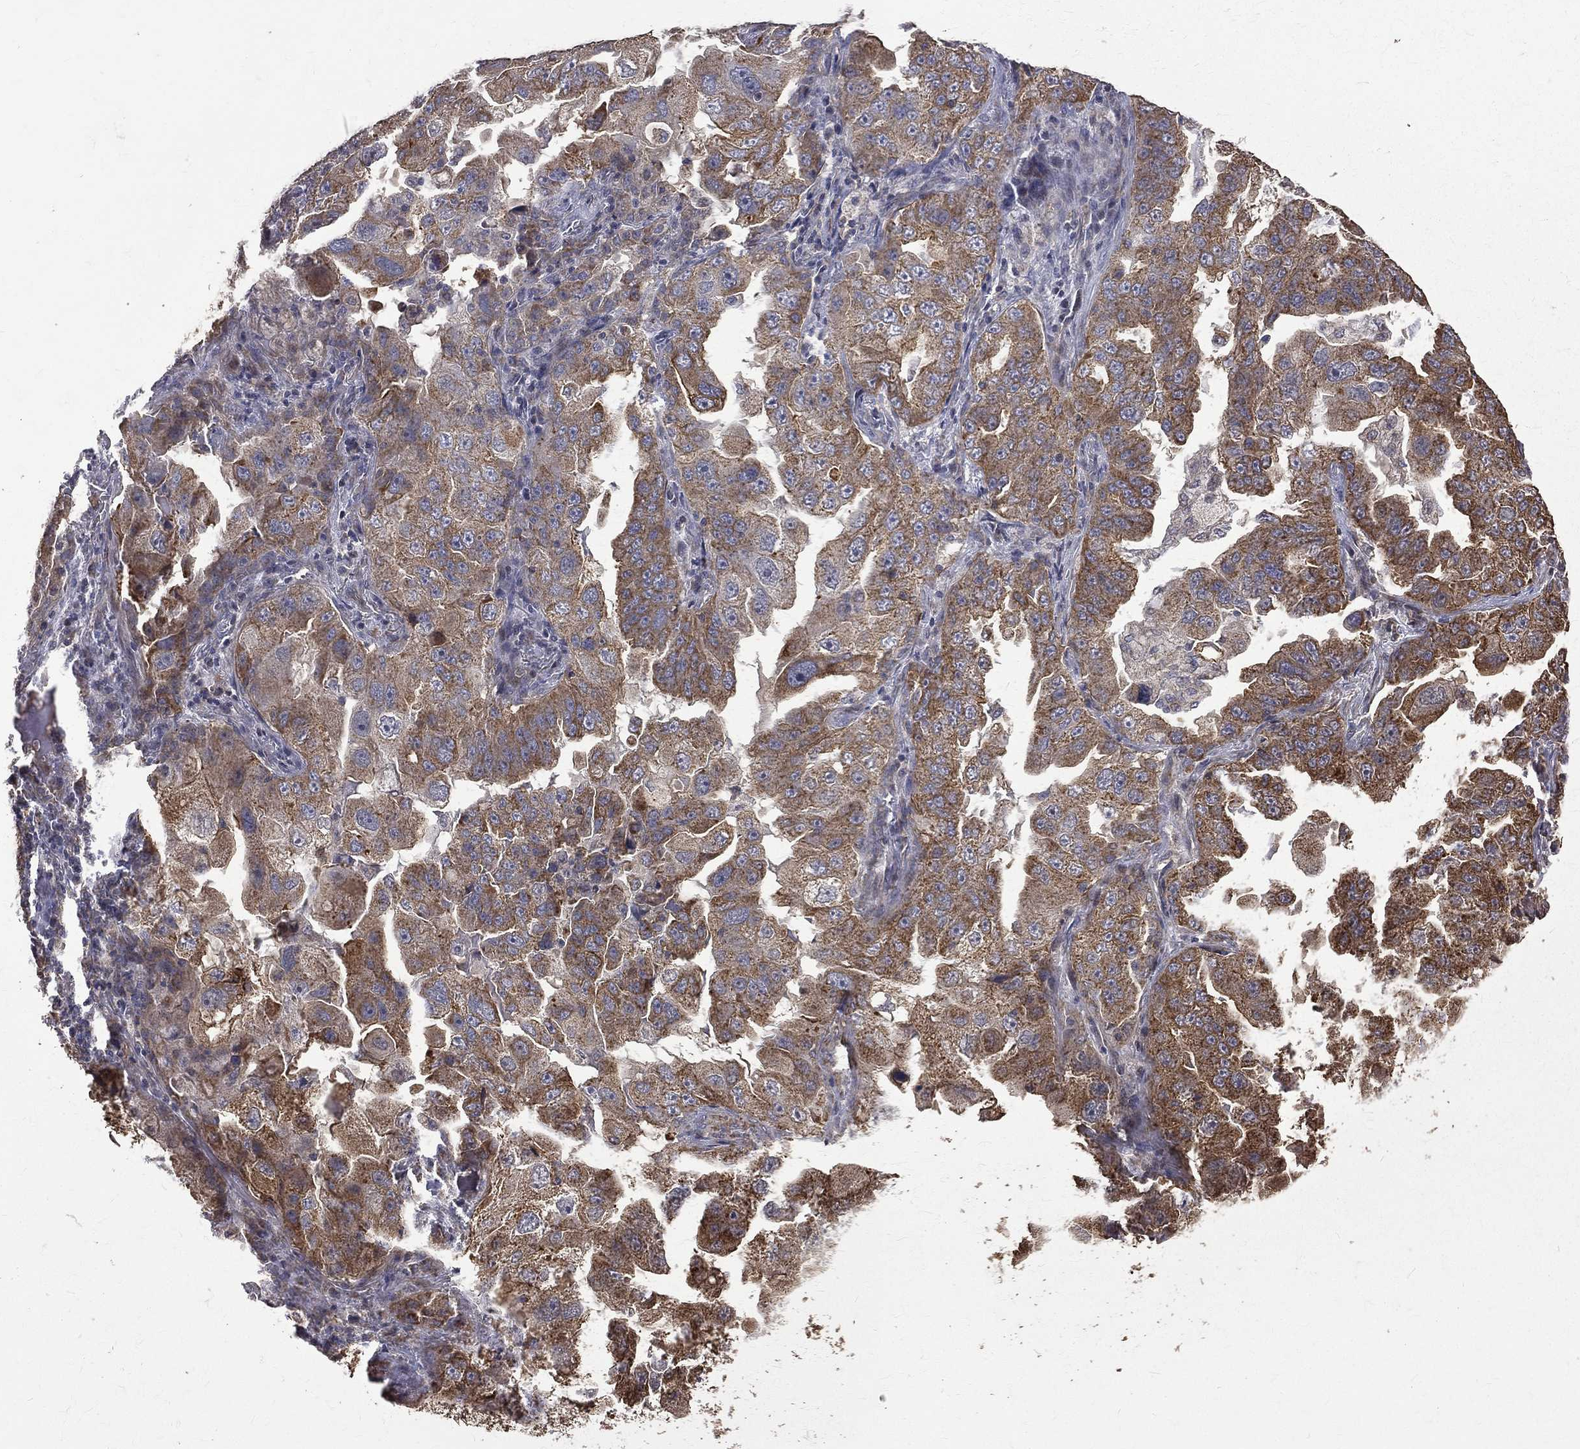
{"staining": {"intensity": "moderate", "quantity": ">75%", "location": "cytoplasmic/membranous"}, "tissue": "lung cancer", "cell_type": "Tumor cells", "image_type": "cancer", "snomed": [{"axis": "morphology", "description": "Adenocarcinoma, NOS"}, {"axis": "topography", "description": "Lung"}], "caption": "A high-resolution image shows immunohistochemistry (IHC) staining of lung cancer, which exhibits moderate cytoplasmic/membranous staining in about >75% of tumor cells.", "gene": "RPGR", "patient": {"sex": "female", "age": 61}}